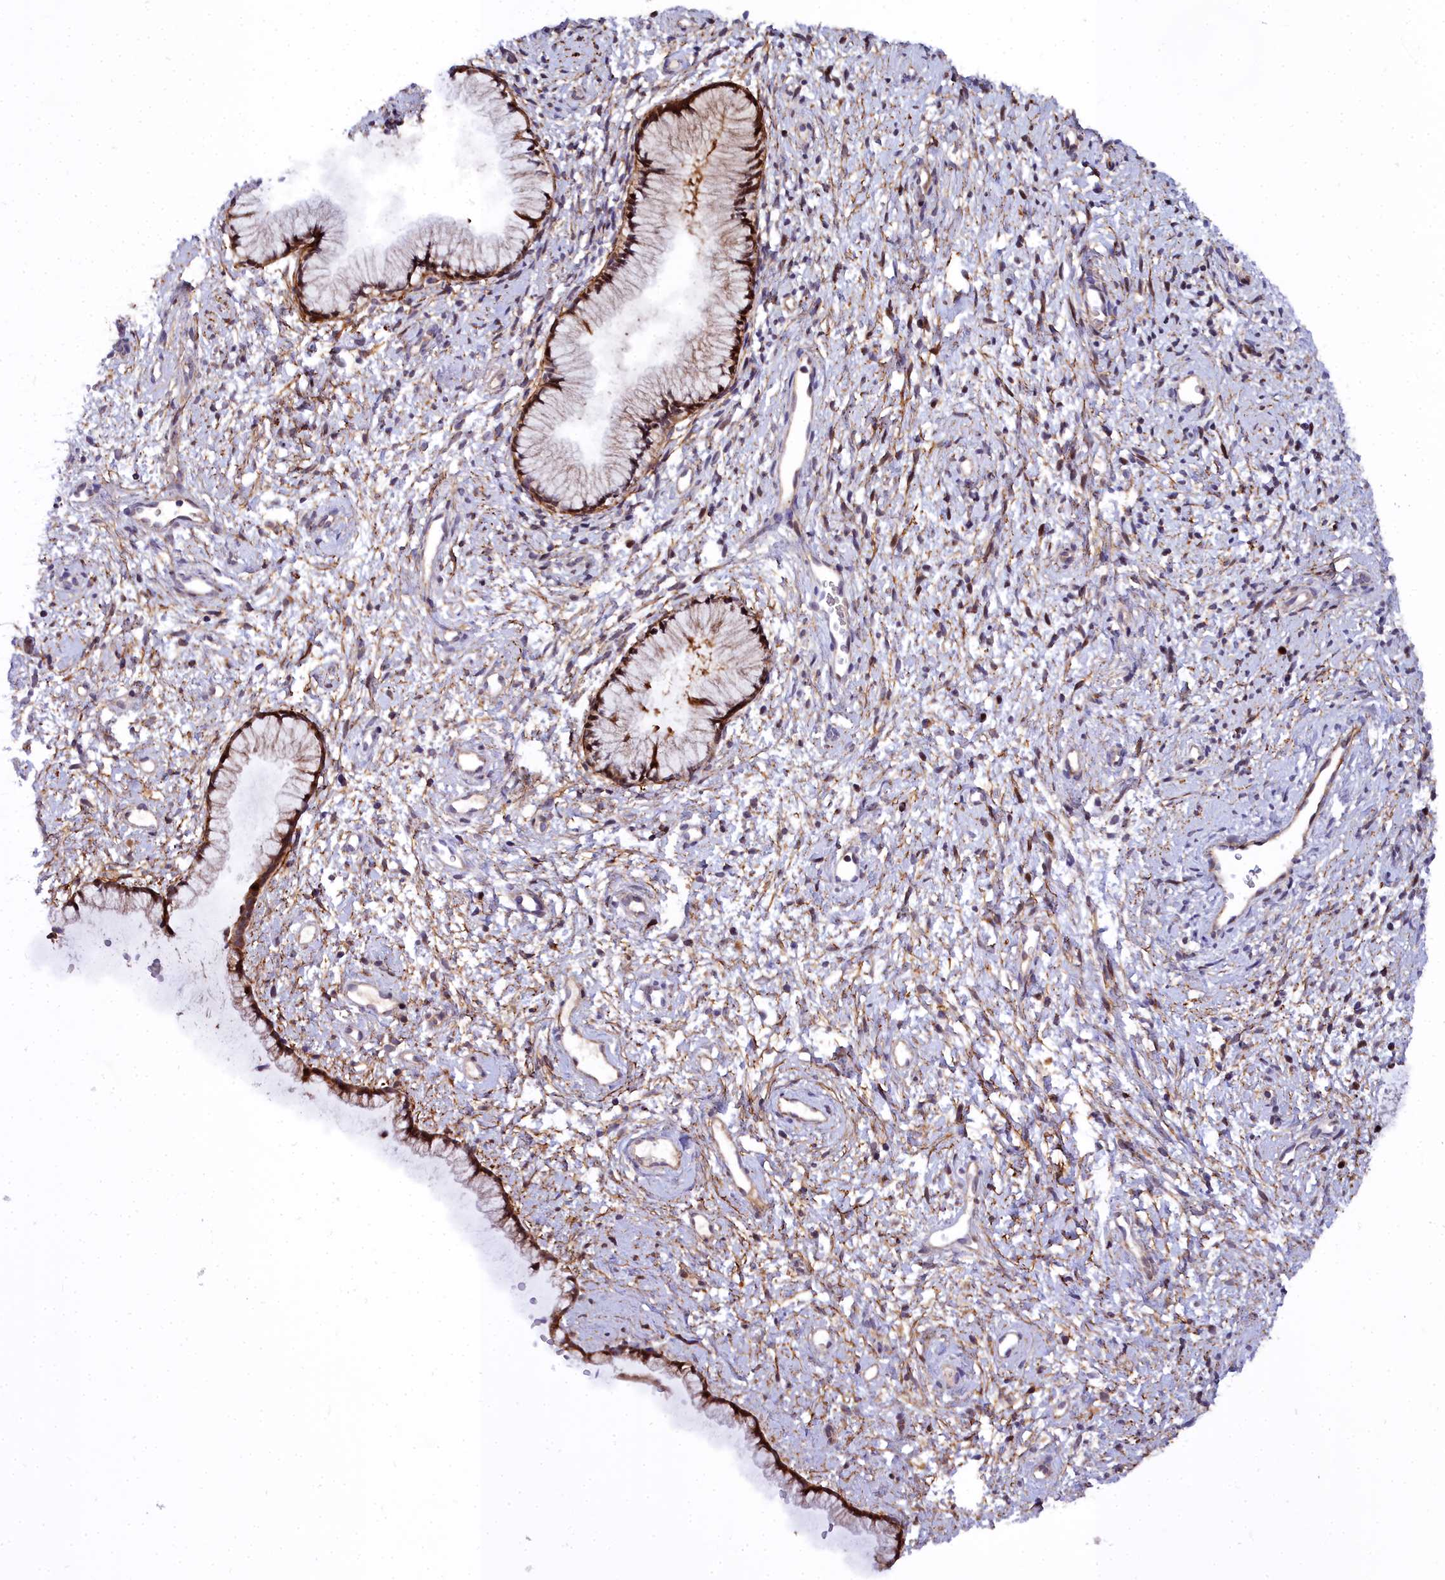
{"staining": {"intensity": "strong", "quantity": ">75%", "location": "cytoplasmic/membranous"}, "tissue": "cervix", "cell_type": "Glandular cells", "image_type": "normal", "snomed": [{"axis": "morphology", "description": "Normal tissue, NOS"}, {"axis": "topography", "description": "Cervix"}], "caption": "This histopathology image displays immunohistochemistry staining of normal cervix, with high strong cytoplasmic/membranous expression in about >75% of glandular cells.", "gene": "MRPS11", "patient": {"sex": "female", "age": 57}}